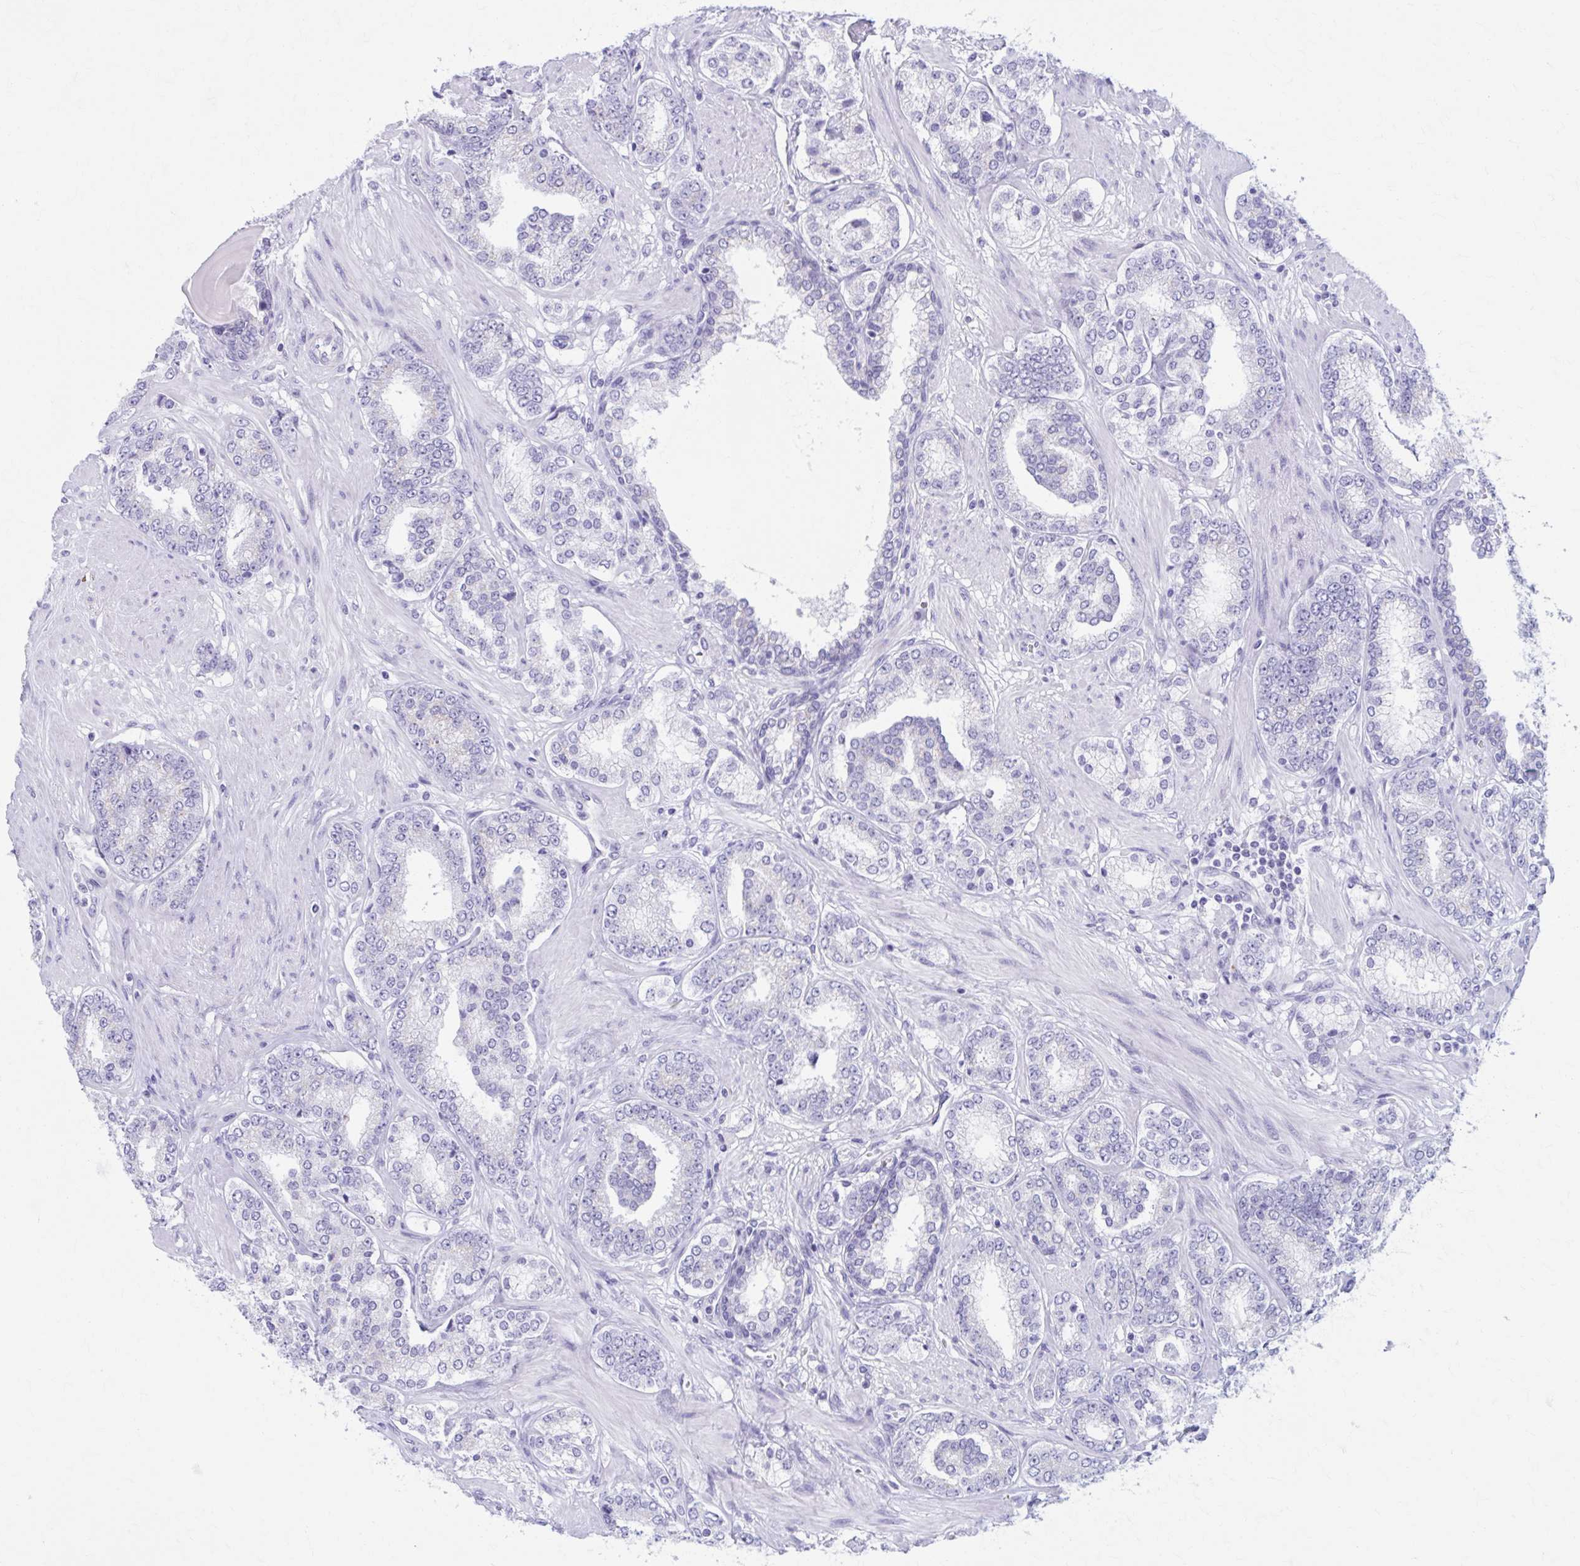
{"staining": {"intensity": "weak", "quantity": "<25%", "location": "cytoplasmic/membranous"}, "tissue": "prostate cancer", "cell_type": "Tumor cells", "image_type": "cancer", "snomed": [{"axis": "morphology", "description": "Adenocarcinoma, High grade"}, {"axis": "topography", "description": "Prostate"}], "caption": "Immunohistochemistry micrograph of human adenocarcinoma (high-grade) (prostate) stained for a protein (brown), which exhibits no staining in tumor cells.", "gene": "KCNE2", "patient": {"sex": "male", "age": 62}}